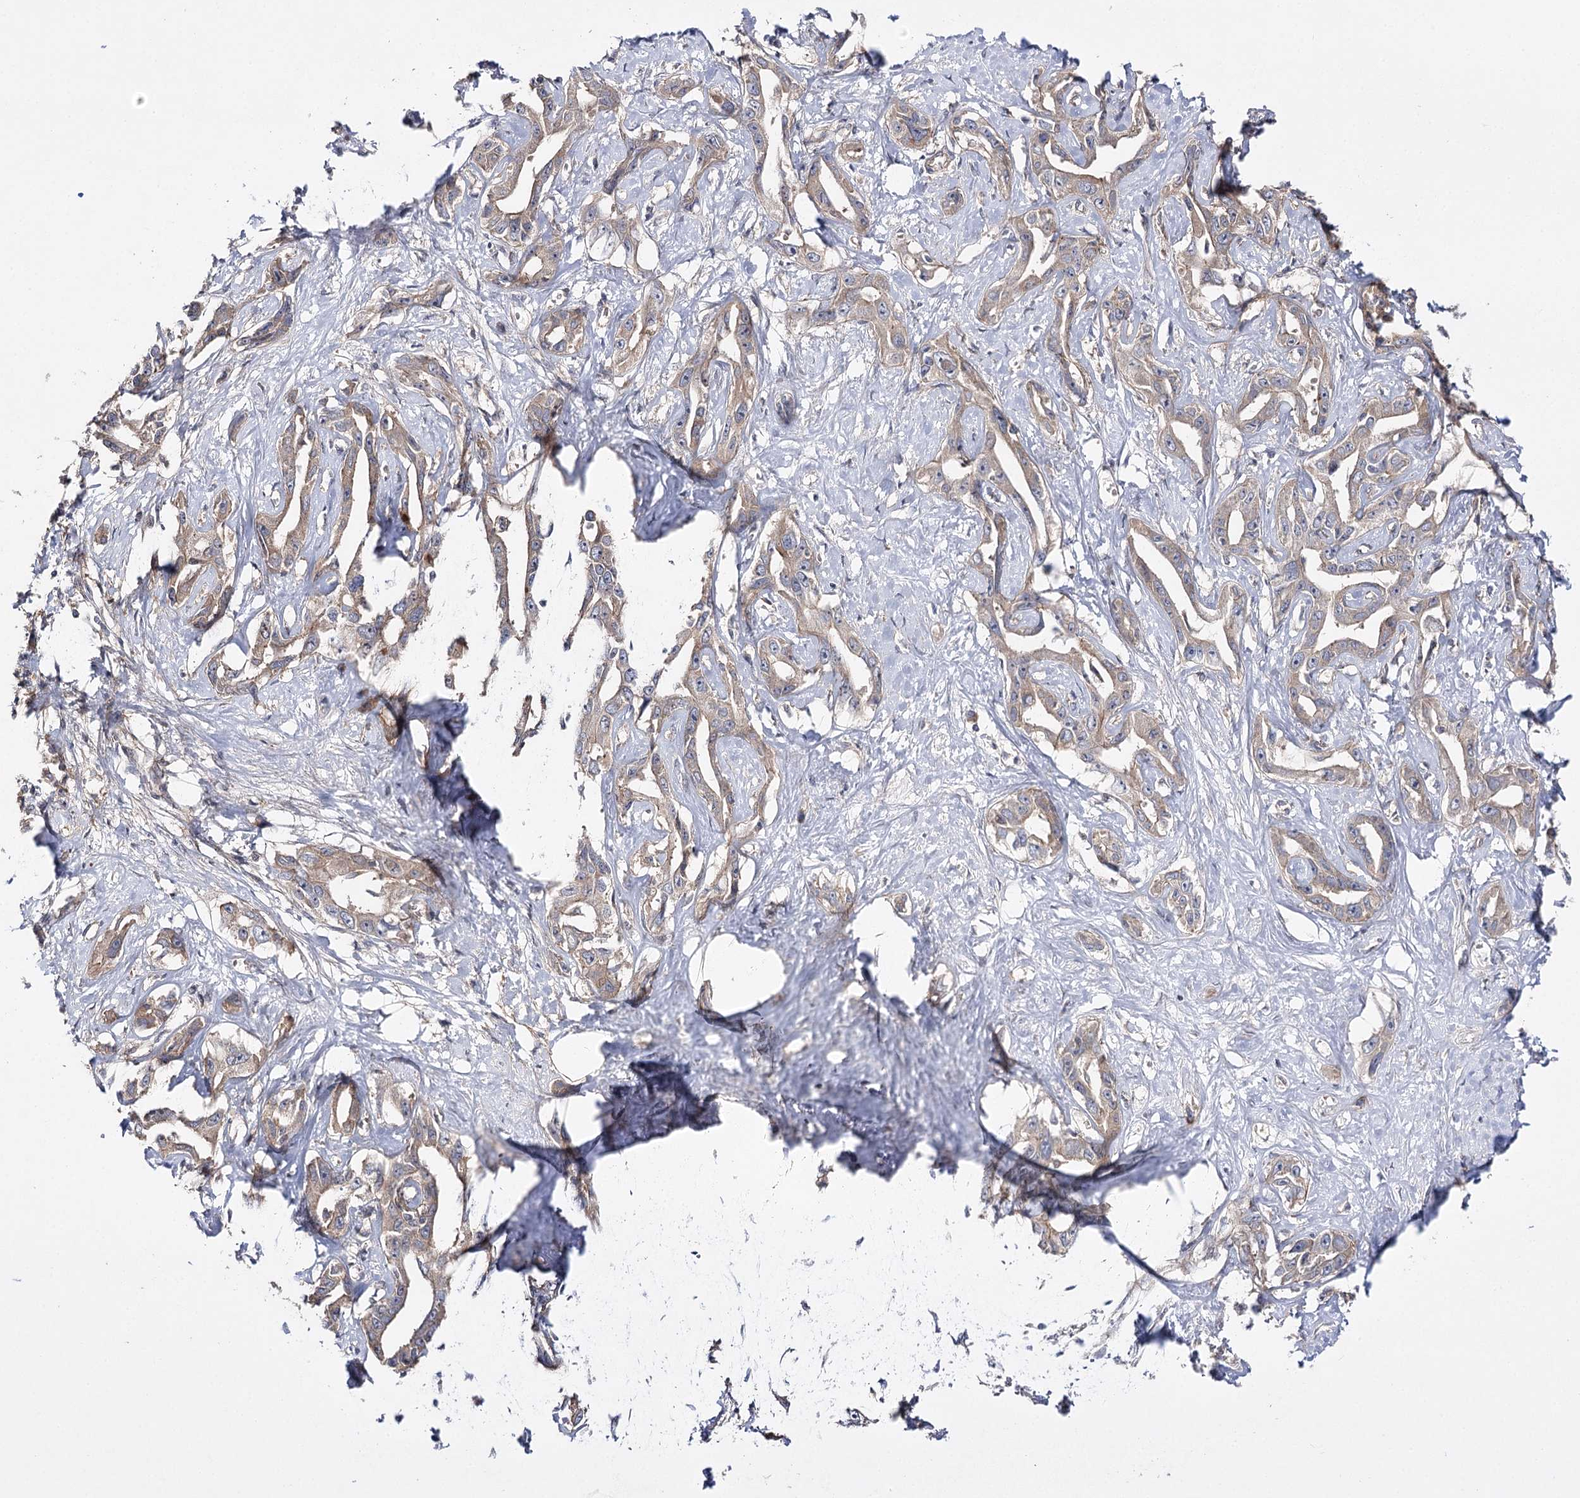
{"staining": {"intensity": "moderate", "quantity": ">75%", "location": "cytoplasmic/membranous"}, "tissue": "liver cancer", "cell_type": "Tumor cells", "image_type": "cancer", "snomed": [{"axis": "morphology", "description": "Cholangiocarcinoma"}, {"axis": "topography", "description": "Liver"}], "caption": "Cholangiocarcinoma (liver) was stained to show a protein in brown. There is medium levels of moderate cytoplasmic/membranous expression in approximately >75% of tumor cells. (DAB (3,3'-diaminobenzidine) IHC, brown staining for protein, blue staining for nuclei).", "gene": "BCR", "patient": {"sex": "male", "age": 59}}